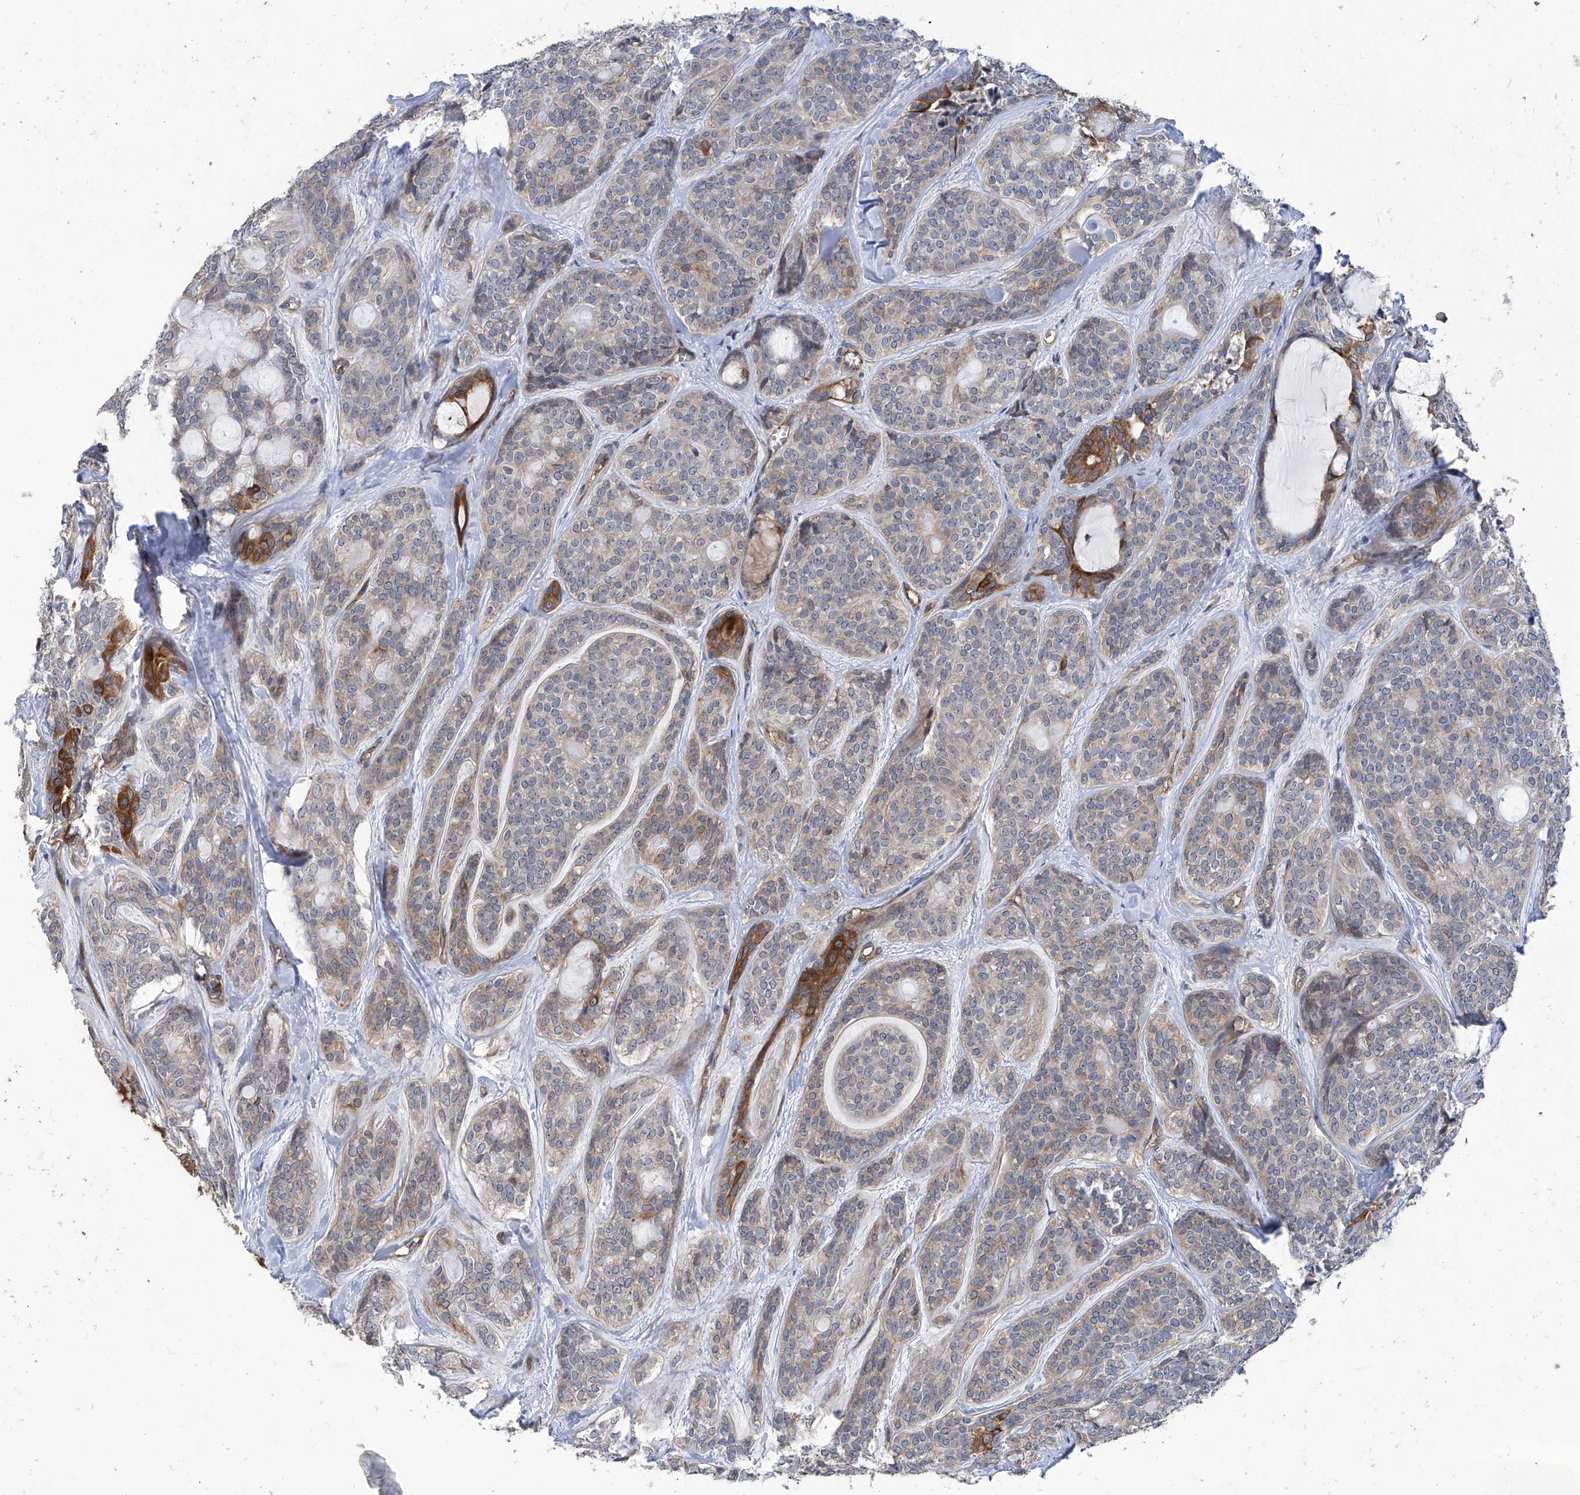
{"staining": {"intensity": "moderate", "quantity": "<25%", "location": "cytoplasmic/membranous"}, "tissue": "head and neck cancer", "cell_type": "Tumor cells", "image_type": "cancer", "snomed": [{"axis": "morphology", "description": "Adenocarcinoma, NOS"}, {"axis": "topography", "description": "Head-Neck"}], "caption": "A histopathology image showing moderate cytoplasmic/membranous staining in about <25% of tumor cells in head and neck adenocarcinoma, as visualized by brown immunohistochemical staining.", "gene": "EIF2D", "patient": {"sex": "male", "age": 66}}